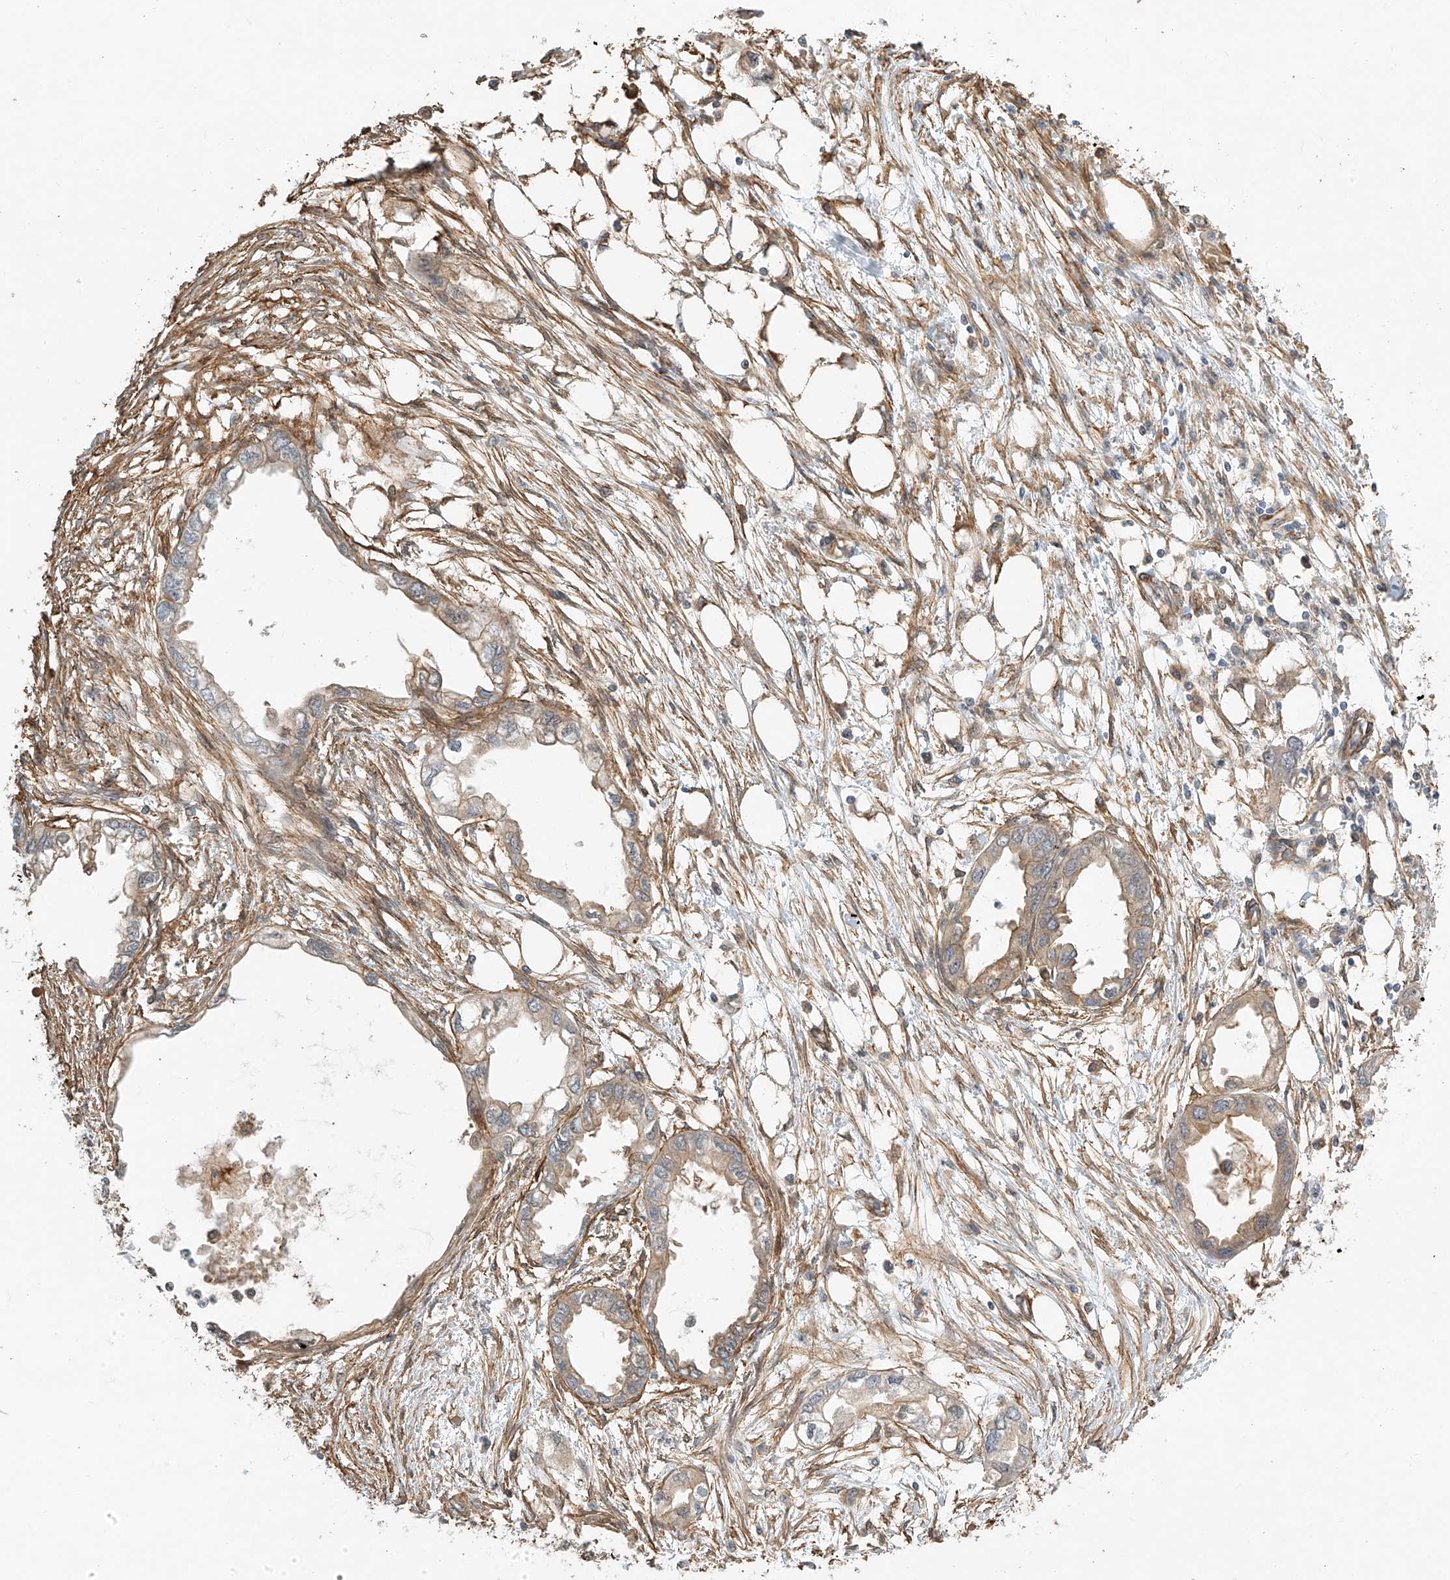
{"staining": {"intensity": "weak", "quantity": "25%-75%", "location": "cytoplasmic/membranous"}, "tissue": "endometrial cancer", "cell_type": "Tumor cells", "image_type": "cancer", "snomed": [{"axis": "morphology", "description": "Adenocarcinoma, NOS"}, {"axis": "morphology", "description": "Adenocarcinoma, metastatic, NOS"}, {"axis": "topography", "description": "Adipose tissue"}, {"axis": "topography", "description": "Endometrium"}], "caption": "Immunohistochemistry (IHC) of endometrial cancer displays low levels of weak cytoplasmic/membranous staining in about 25%-75% of tumor cells.", "gene": "CSMD3", "patient": {"sex": "female", "age": 67}}